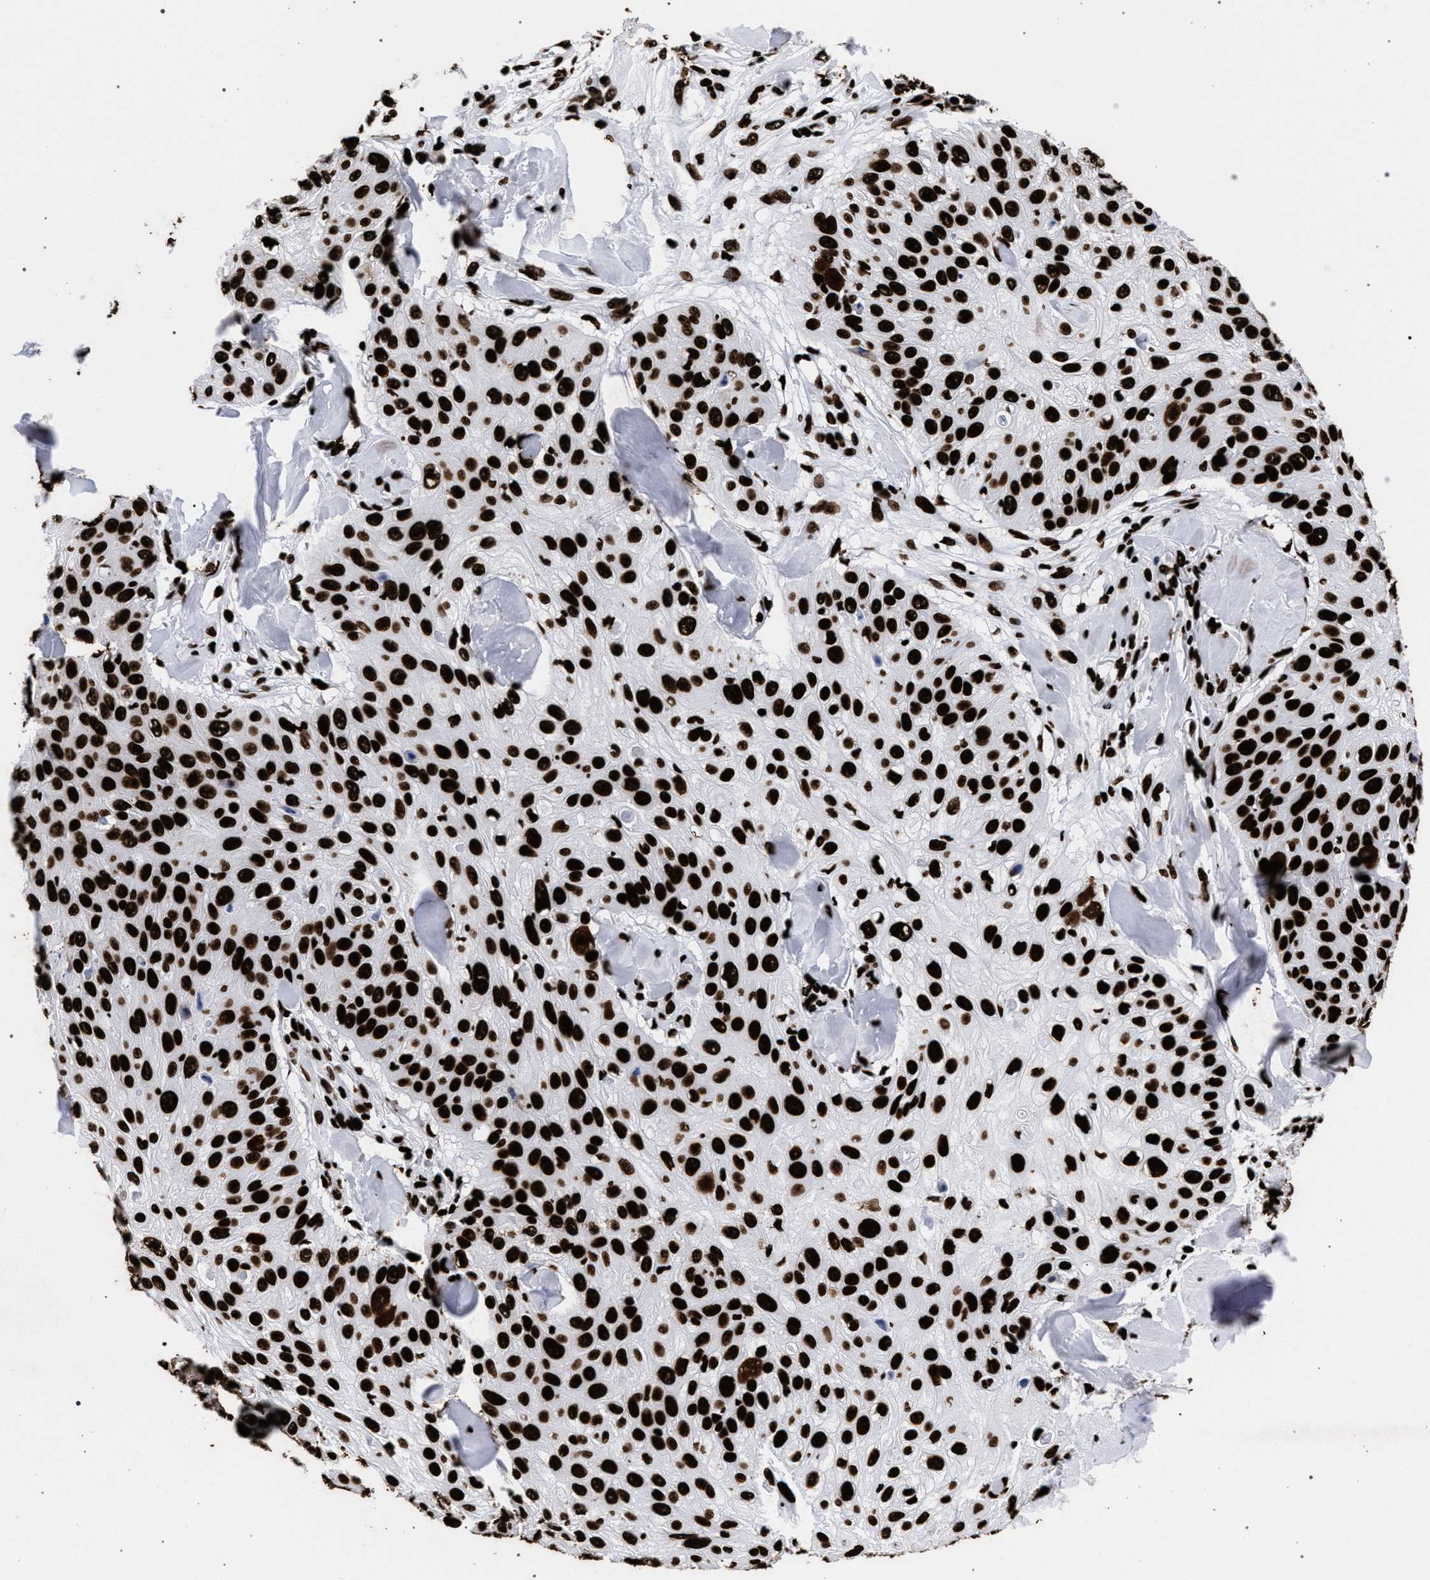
{"staining": {"intensity": "strong", "quantity": ">75%", "location": "nuclear"}, "tissue": "skin cancer", "cell_type": "Tumor cells", "image_type": "cancer", "snomed": [{"axis": "morphology", "description": "Squamous cell carcinoma, NOS"}, {"axis": "topography", "description": "Skin"}], "caption": "An immunohistochemistry (IHC) photomicrograph of neoplastic tissue is shown. Protein staining in brown highlights strong nuclear positivity in skin squamous cell carcinoma within tumor cells.", "gene": "HNRNPA1", "patient": {"sex": "male", "age": 86}}